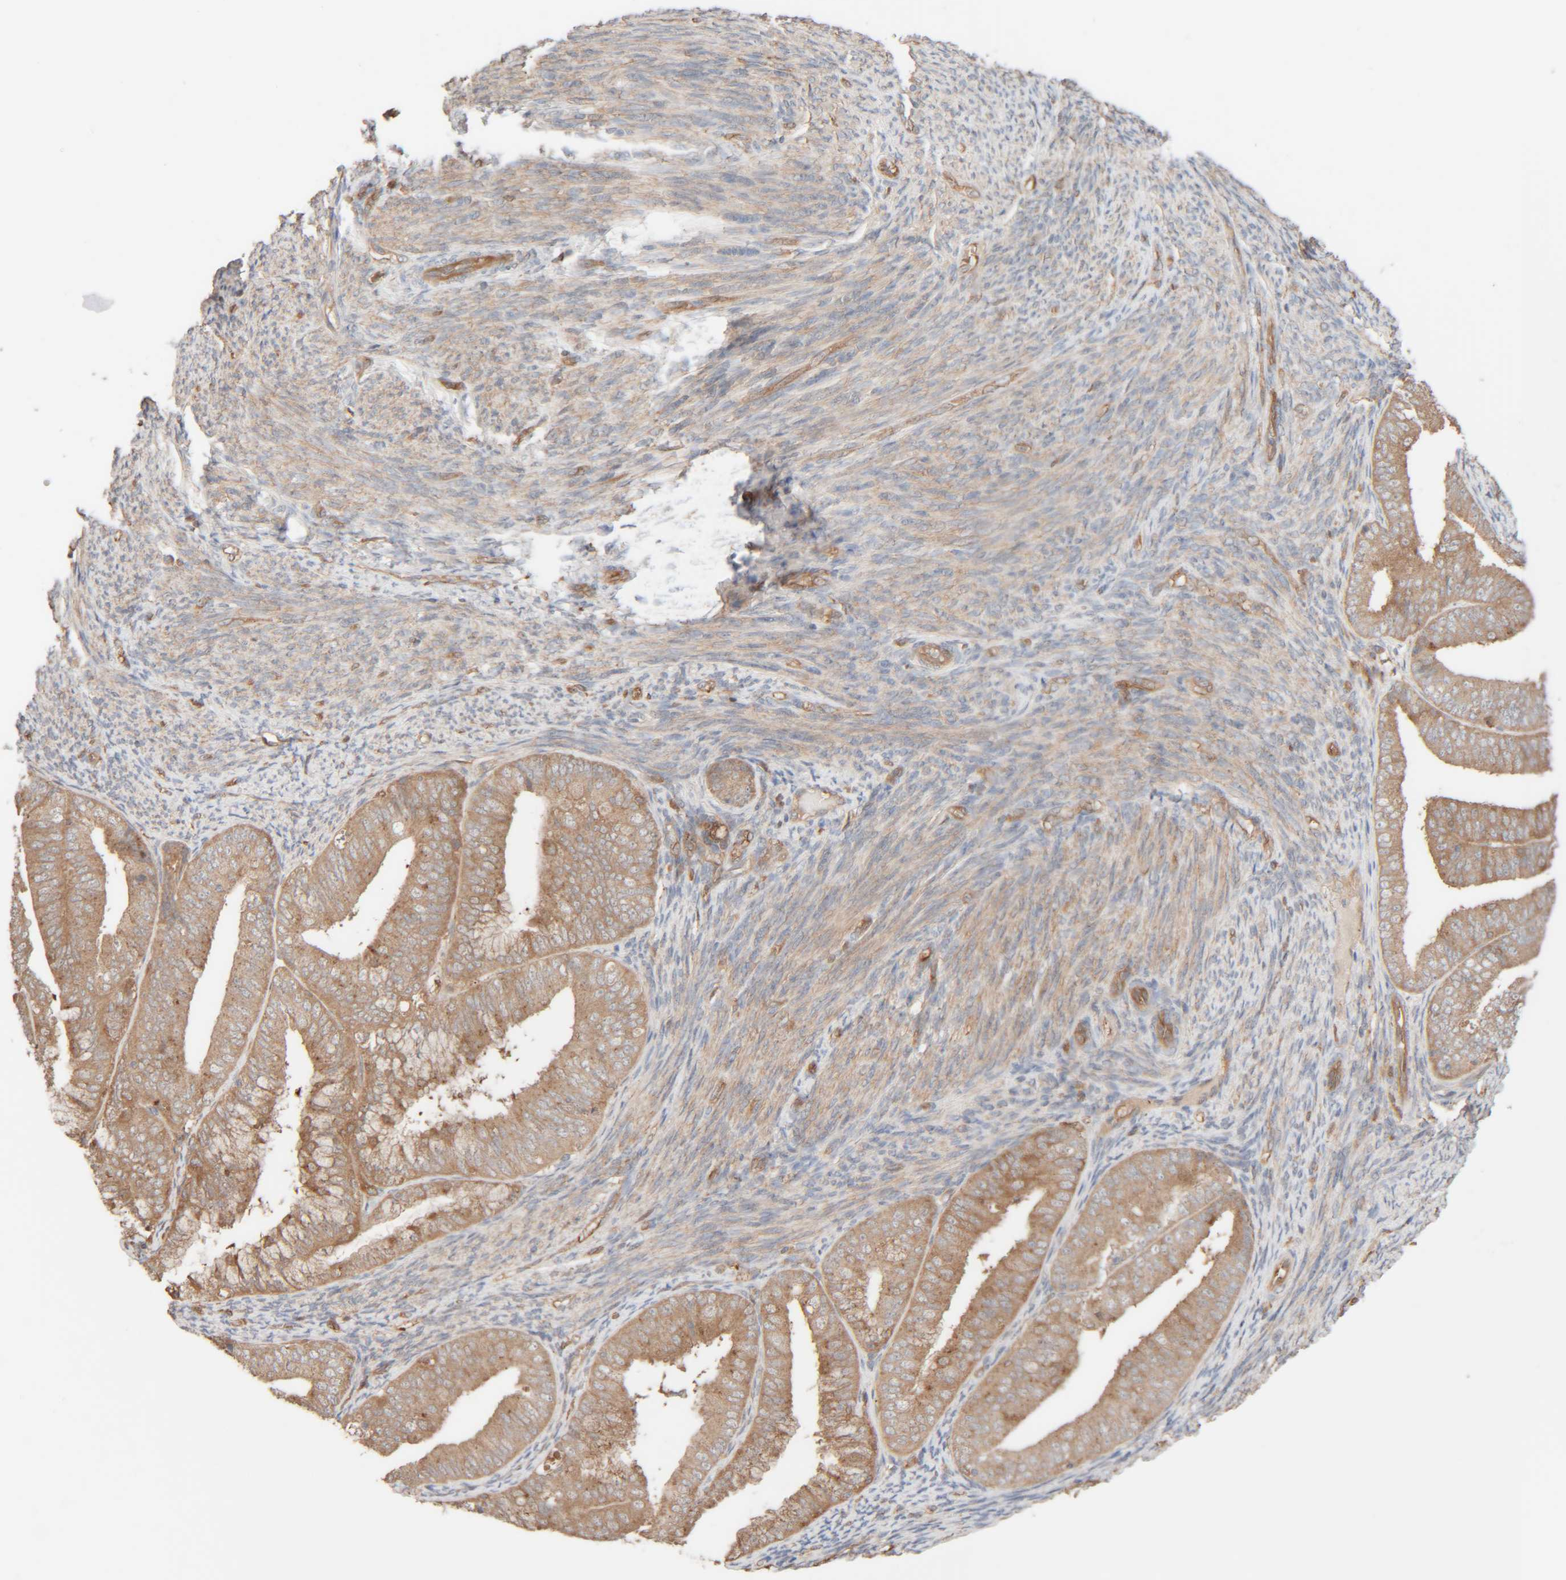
{"staining": {"intensity": "moderate", "quantity": ">75%", "location": "cytoplasmic/membranous"}, "tissue": "endometrial cancer", "cell_type": "Tumor cells", "image_type": "cancer", "snomed": [{"axis": "morphology", "description": "Adenocarcinoma, NOS"}, {"axis": "topography", "description": "Endometrium"}], "caption": "Endometrial cancer stained with IHC exhibits moderate cytoplasmic/membranous expression in approximately >75% of tumor cells. (IHC, brightfield microscopy, high magnification).", "gene": "TMEM192", "patient": {"sex": "female", "age": 63}}